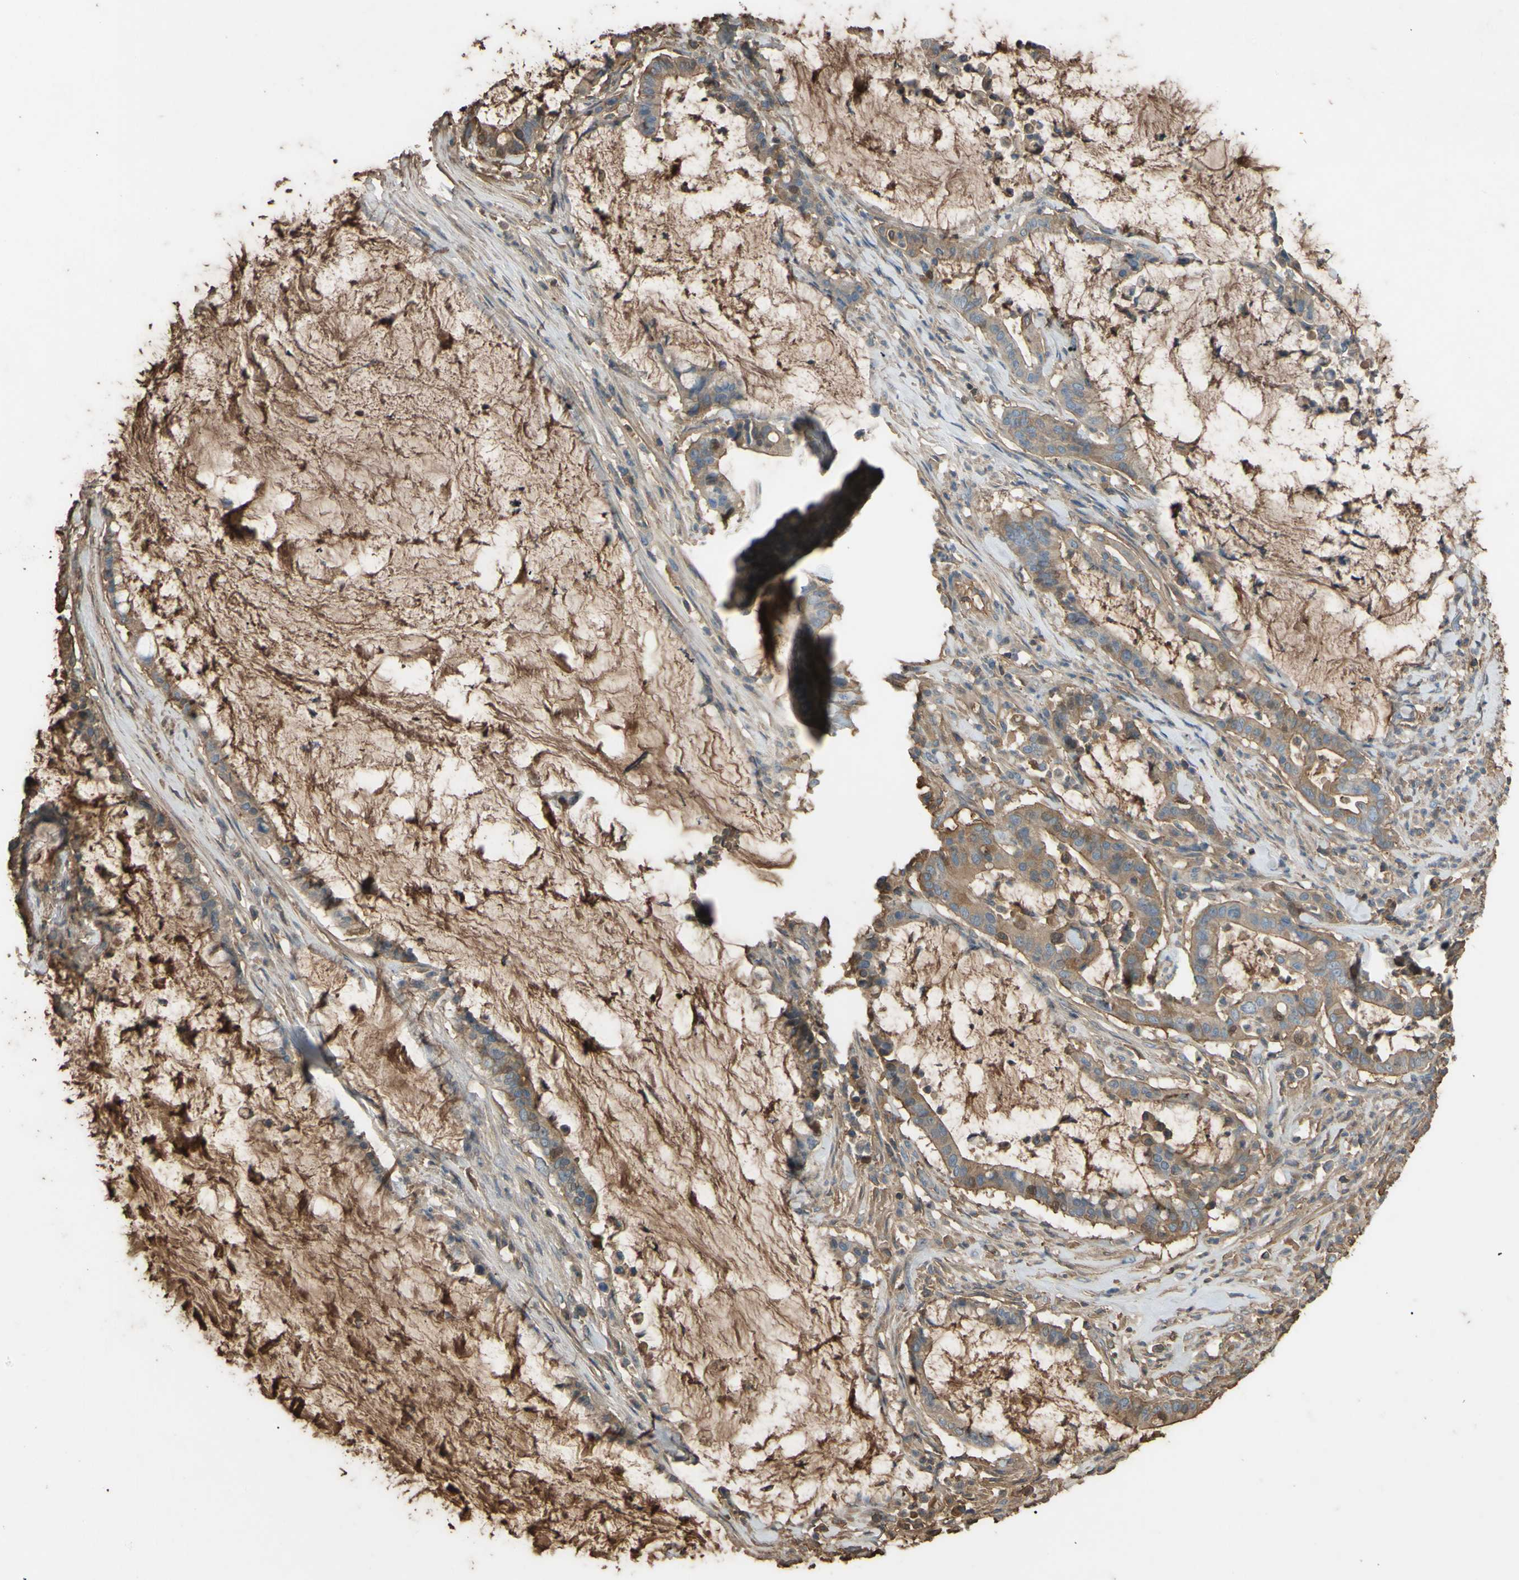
{"staining": {"intensity": "moderate", "quantity": "25%-75%", "location": "cytoplasmic/membranous"}, "tissue": "pancreatic cancer", "cell_type": "Tumor cells", "image_type": "cancer", "snomed": [{"axis": "morphology", "description": "Adenocarcinoma, NOS"}, {"axis": "topography", "description": "Pancreas"}], "caption": "Pancreatic cancer (adenocarcinoma) was stained to show a protein in brown. There is medium levels of moderate cytoplasmic/membranous staining in approximately 25%-75% of tumor cells.", "gene": "PTGDS", "patient": {"sex": "male", "age": 41}}